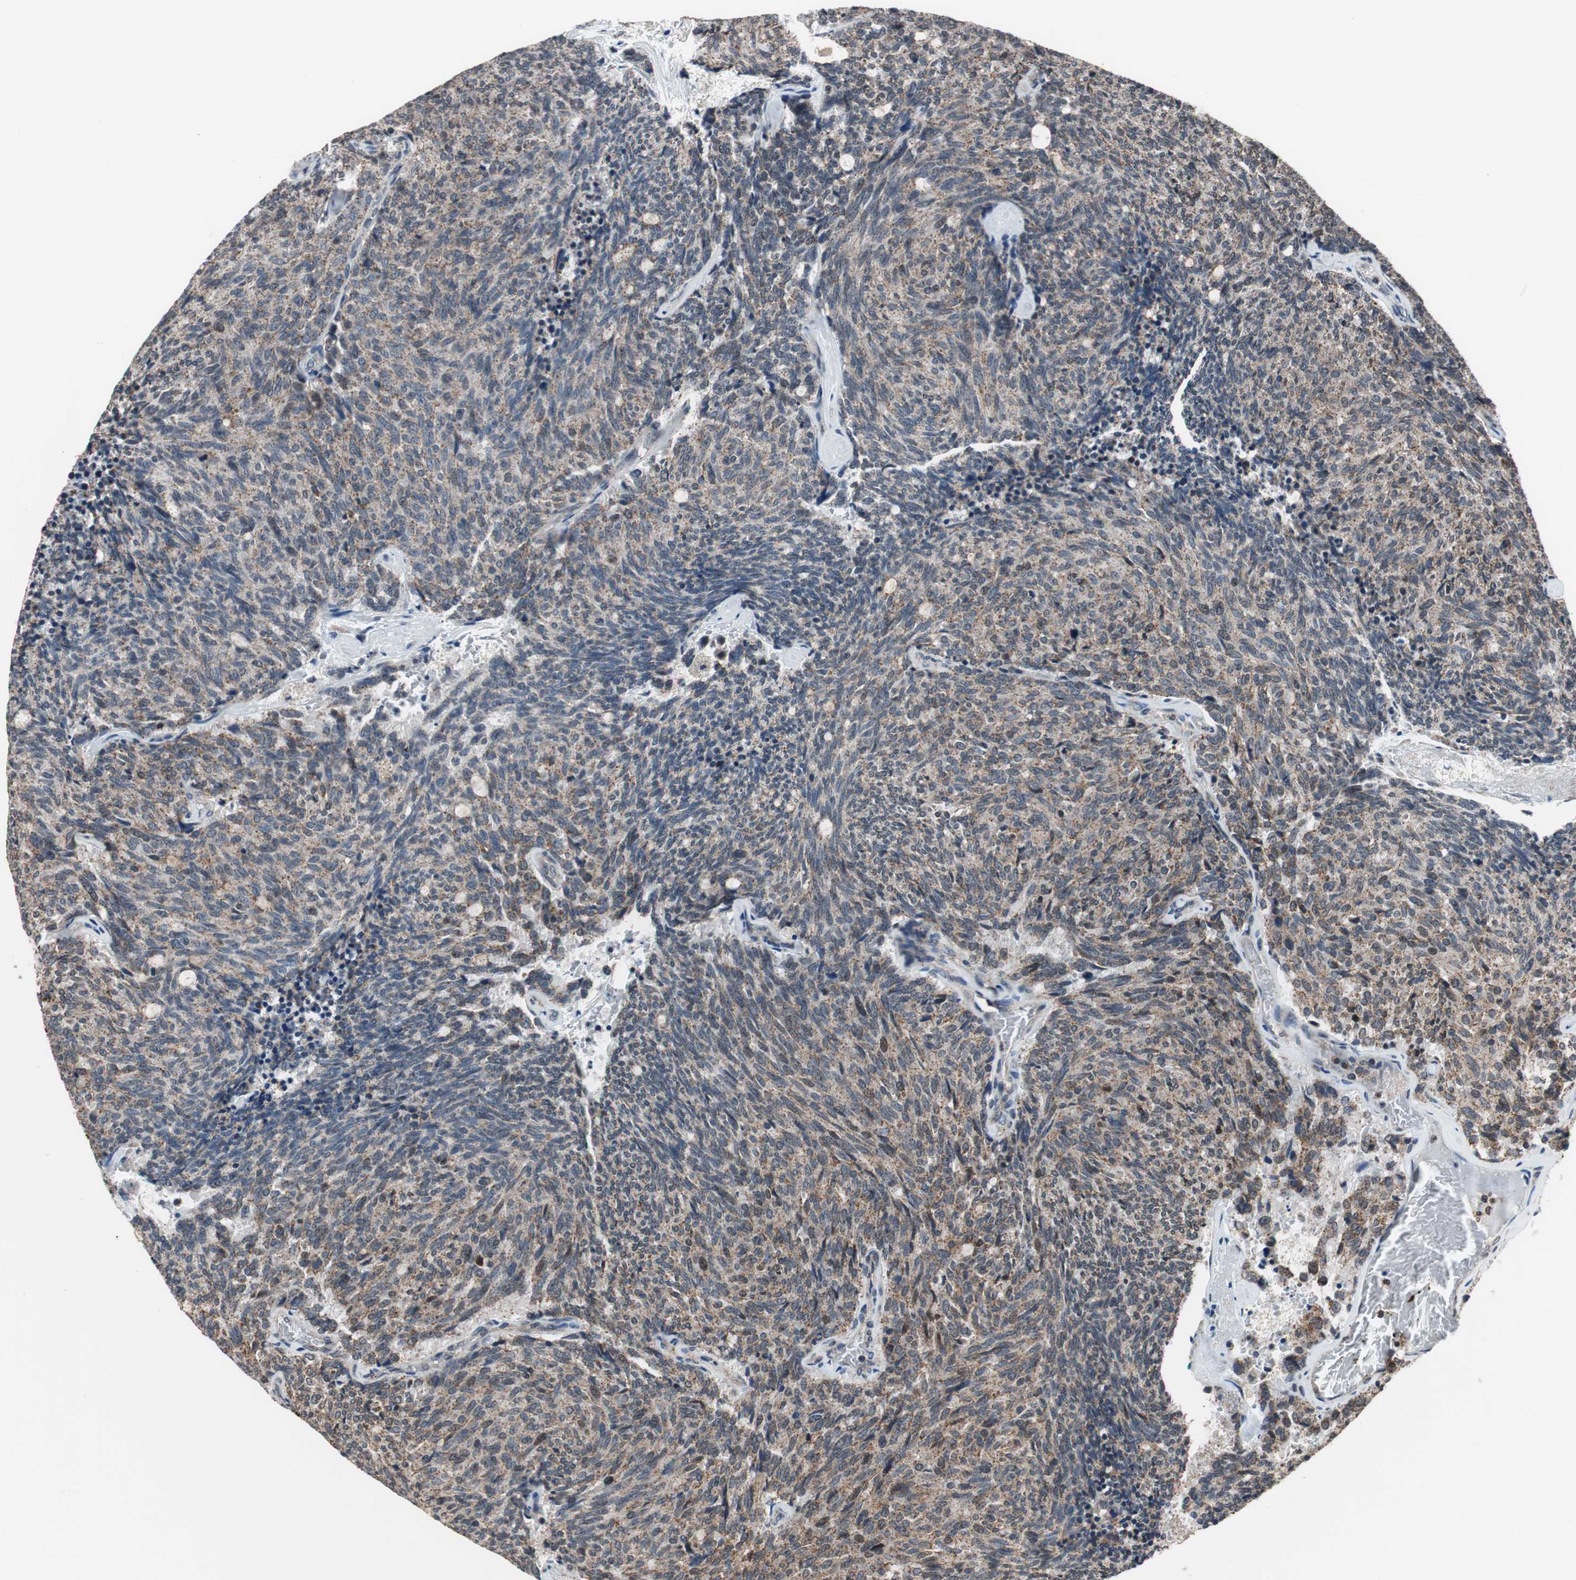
{"staining": {"intensity": "weak", "quantity": ">75%", "location": "cytoplasmic/membranous"}, "tissue": "carcinoid", "cell_type": "Tumor cells", "image_type": "cancer", "snomed": [{"axis": "morphology", "description": "Carcinoid, malignant, NOS"}, {"axis": "topography", "description": "Pancreas"}], "caption": "Weak cytoplasmic/membranous positivity is appreciated in about >75% of tumor cells in carcinoid.", "gene": "RFC1", "patient": {"sex": "female", "age": 54}}